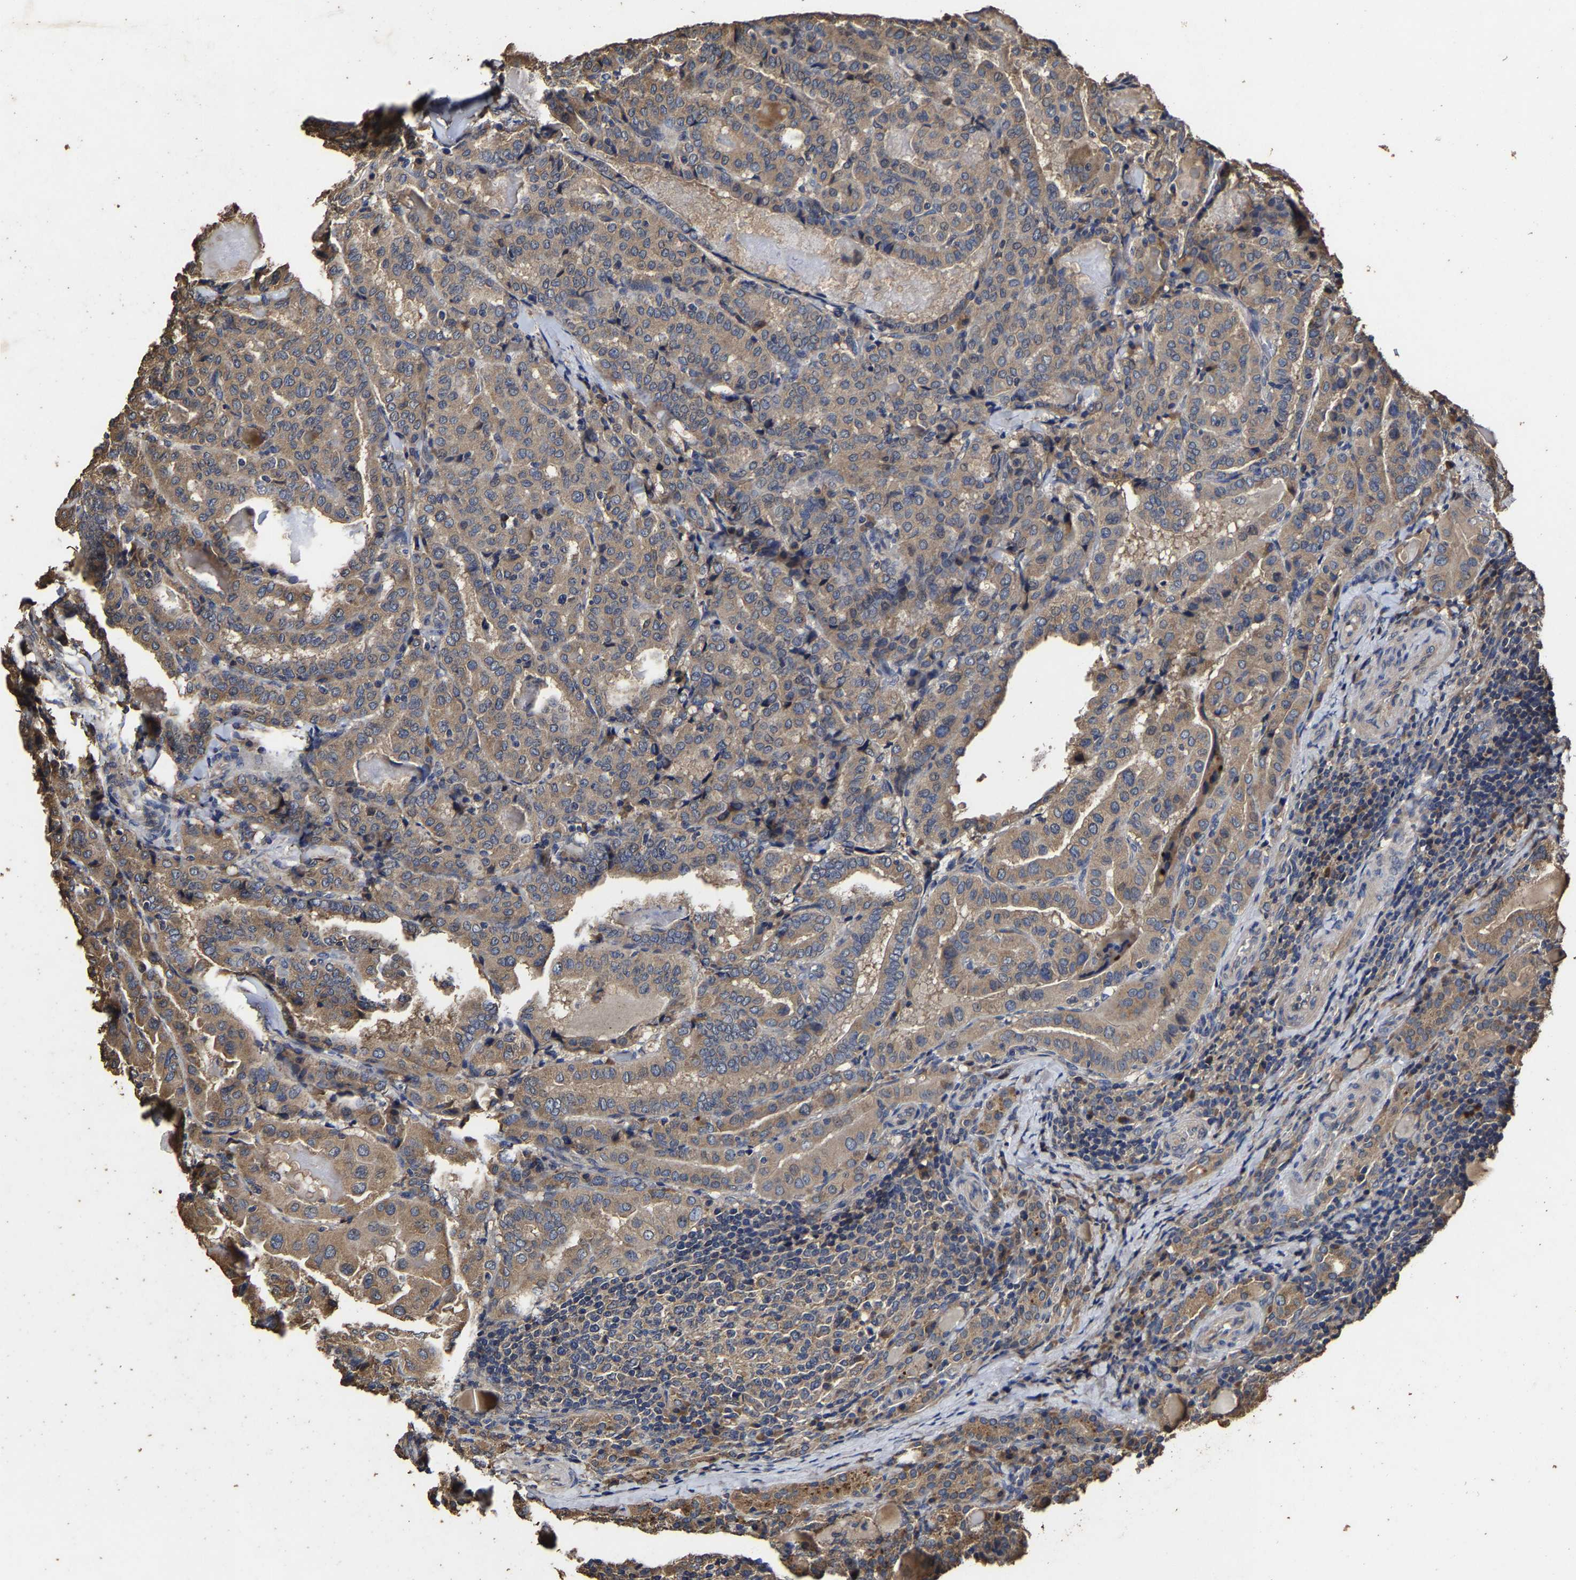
{"staining": {"intensity": "moderate", "quantity": ">75%", "location": "cytoplasmic/membranous"}, "tissue": "thyroid cancer", "cell_type": "Tumor cells", "image_type": "cancer", "snomed": [{"axis": "morphology", "description": "Papillary adenocarcinoma, NOS"}, {"axis": "topography", "description": "Thyroid gland"}], "caption": "IHC (DAB) staining of papillary adenocarcinoma (thyroid) displays moderate cytoplasmic/membranous protein expression in approximately >75% of tumor cells.", "gene": "PPM1K", "patient": {"sex": "female", "age": 42}}